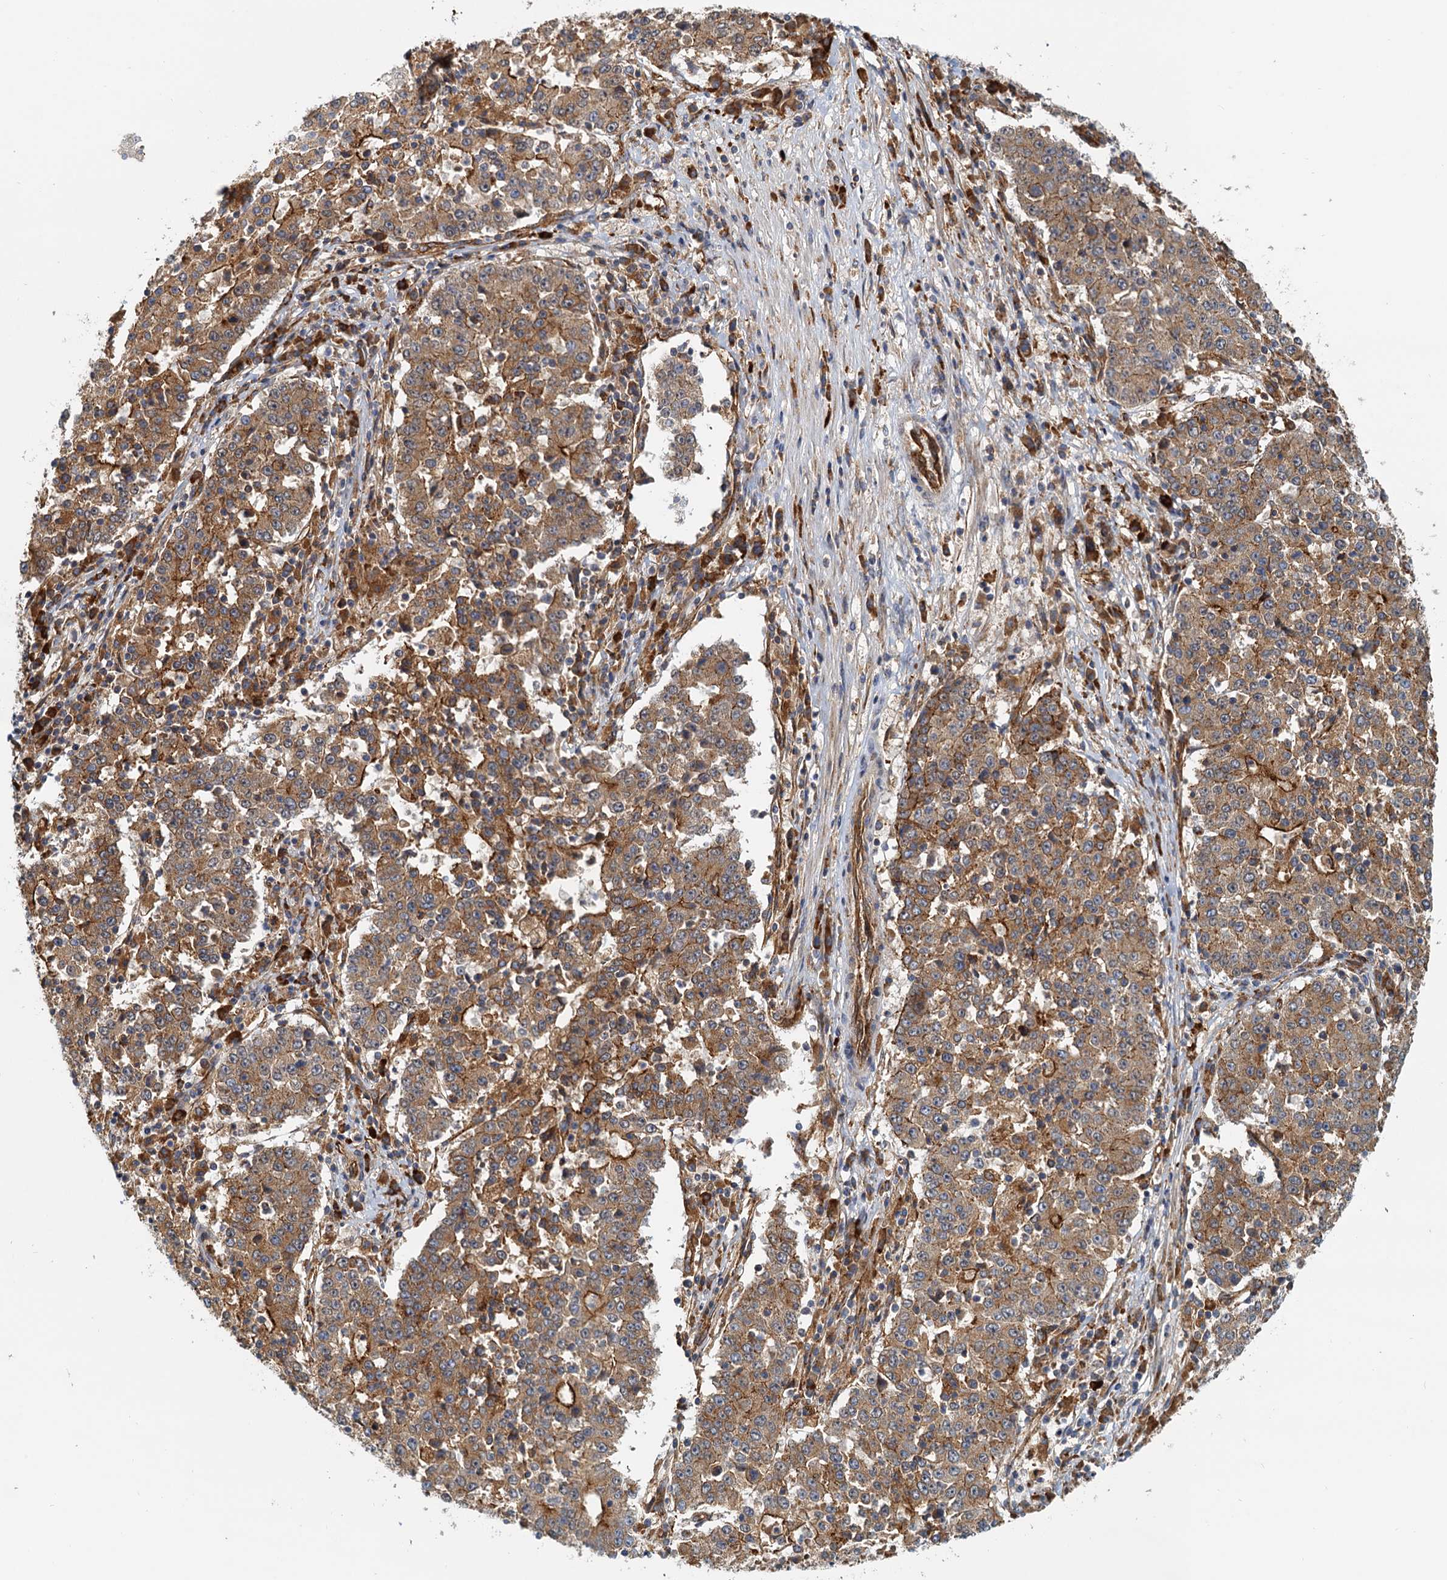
{"staining": {"intensity": "moderate", "quantity": ">75%", "location": "cytoplasmic/membranous"}, "tissue": "stomach cancer", "cell_type": "Tumor cells", "image_type": "cancer", "snomed": [{"axis": "morphology", "description": "Adenocarcinoma, NOS"}, {"axis": "topography", "description": "Stomach"}], "caption": "Immunohistochemistry image of human stomach adenocarcinoma stained for a protein (brown), which shows medium levels of moderate cytoplasmic/membranous expression in approximately >75% of tumor cells.", "gene": "NIPAL3", "patient": {"sex": "male", "age": 59}}